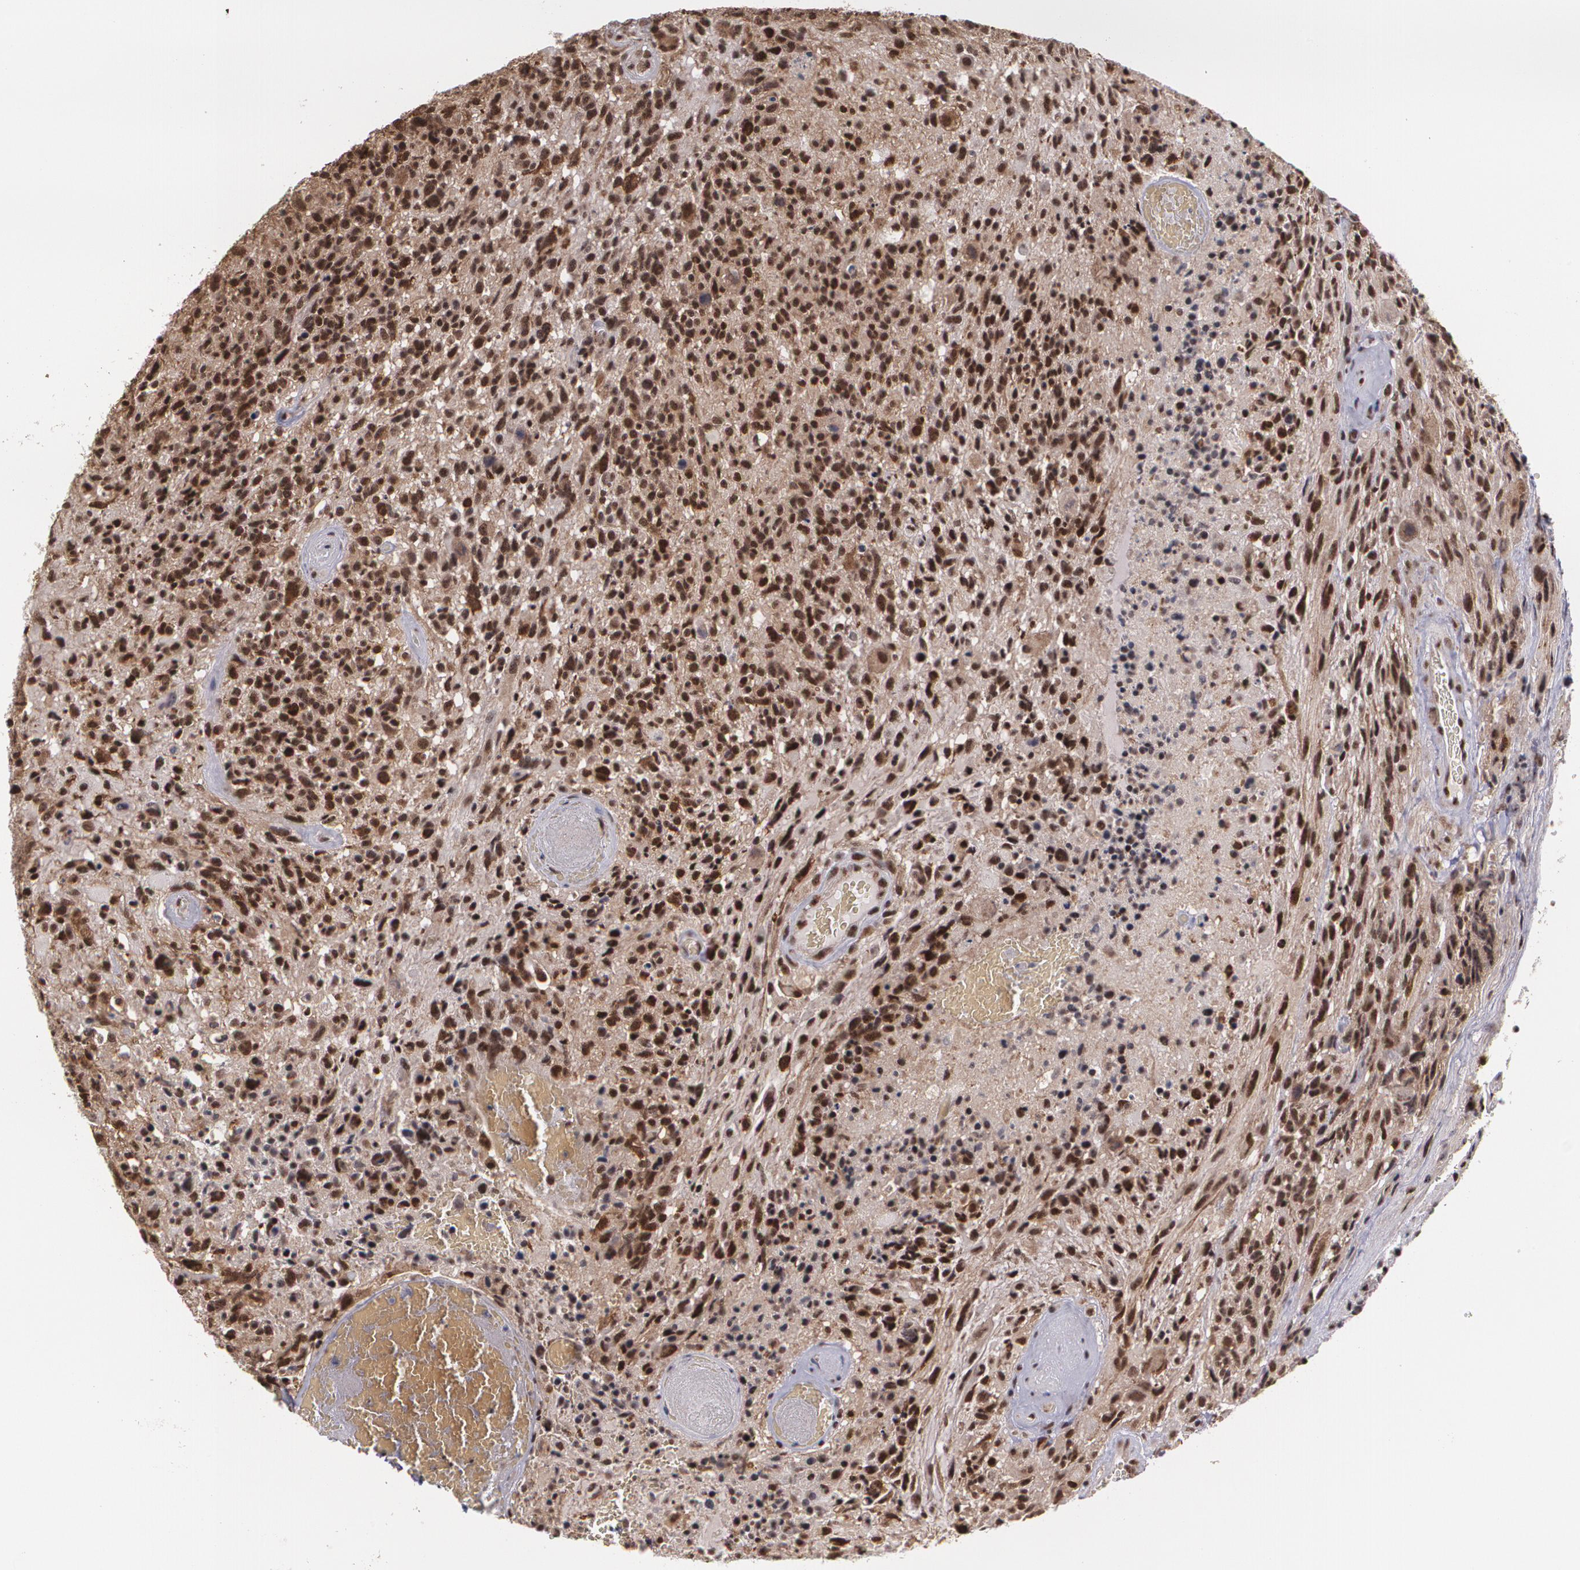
{"staining": {"intensity": "strong", "quantity": ">75%", "location": "cytoplasmic/membranous,nuclear"}, "tissue": "glioma", "cell_type": "Tumor cells", "image_type": "cancer", "snomed": [{"axis": "morphology", "description": "Glioma, malignant, High grade"}, {"axis": "topography", "description": "Brain"}], "caption": "Tumor cells show high levels of strong cytoplasmic/membranous and nuclear expression in approximately >75% of cells in human malignant glioma (high-grade). The staining was performed using DAB (3,3'-diaminobenzidine), with brown indicating positive protein expression. Nuclei are stained blue with hematoxylin.", "gene": "C6orf15", "patient": {"sex": "male", "age": 72}}